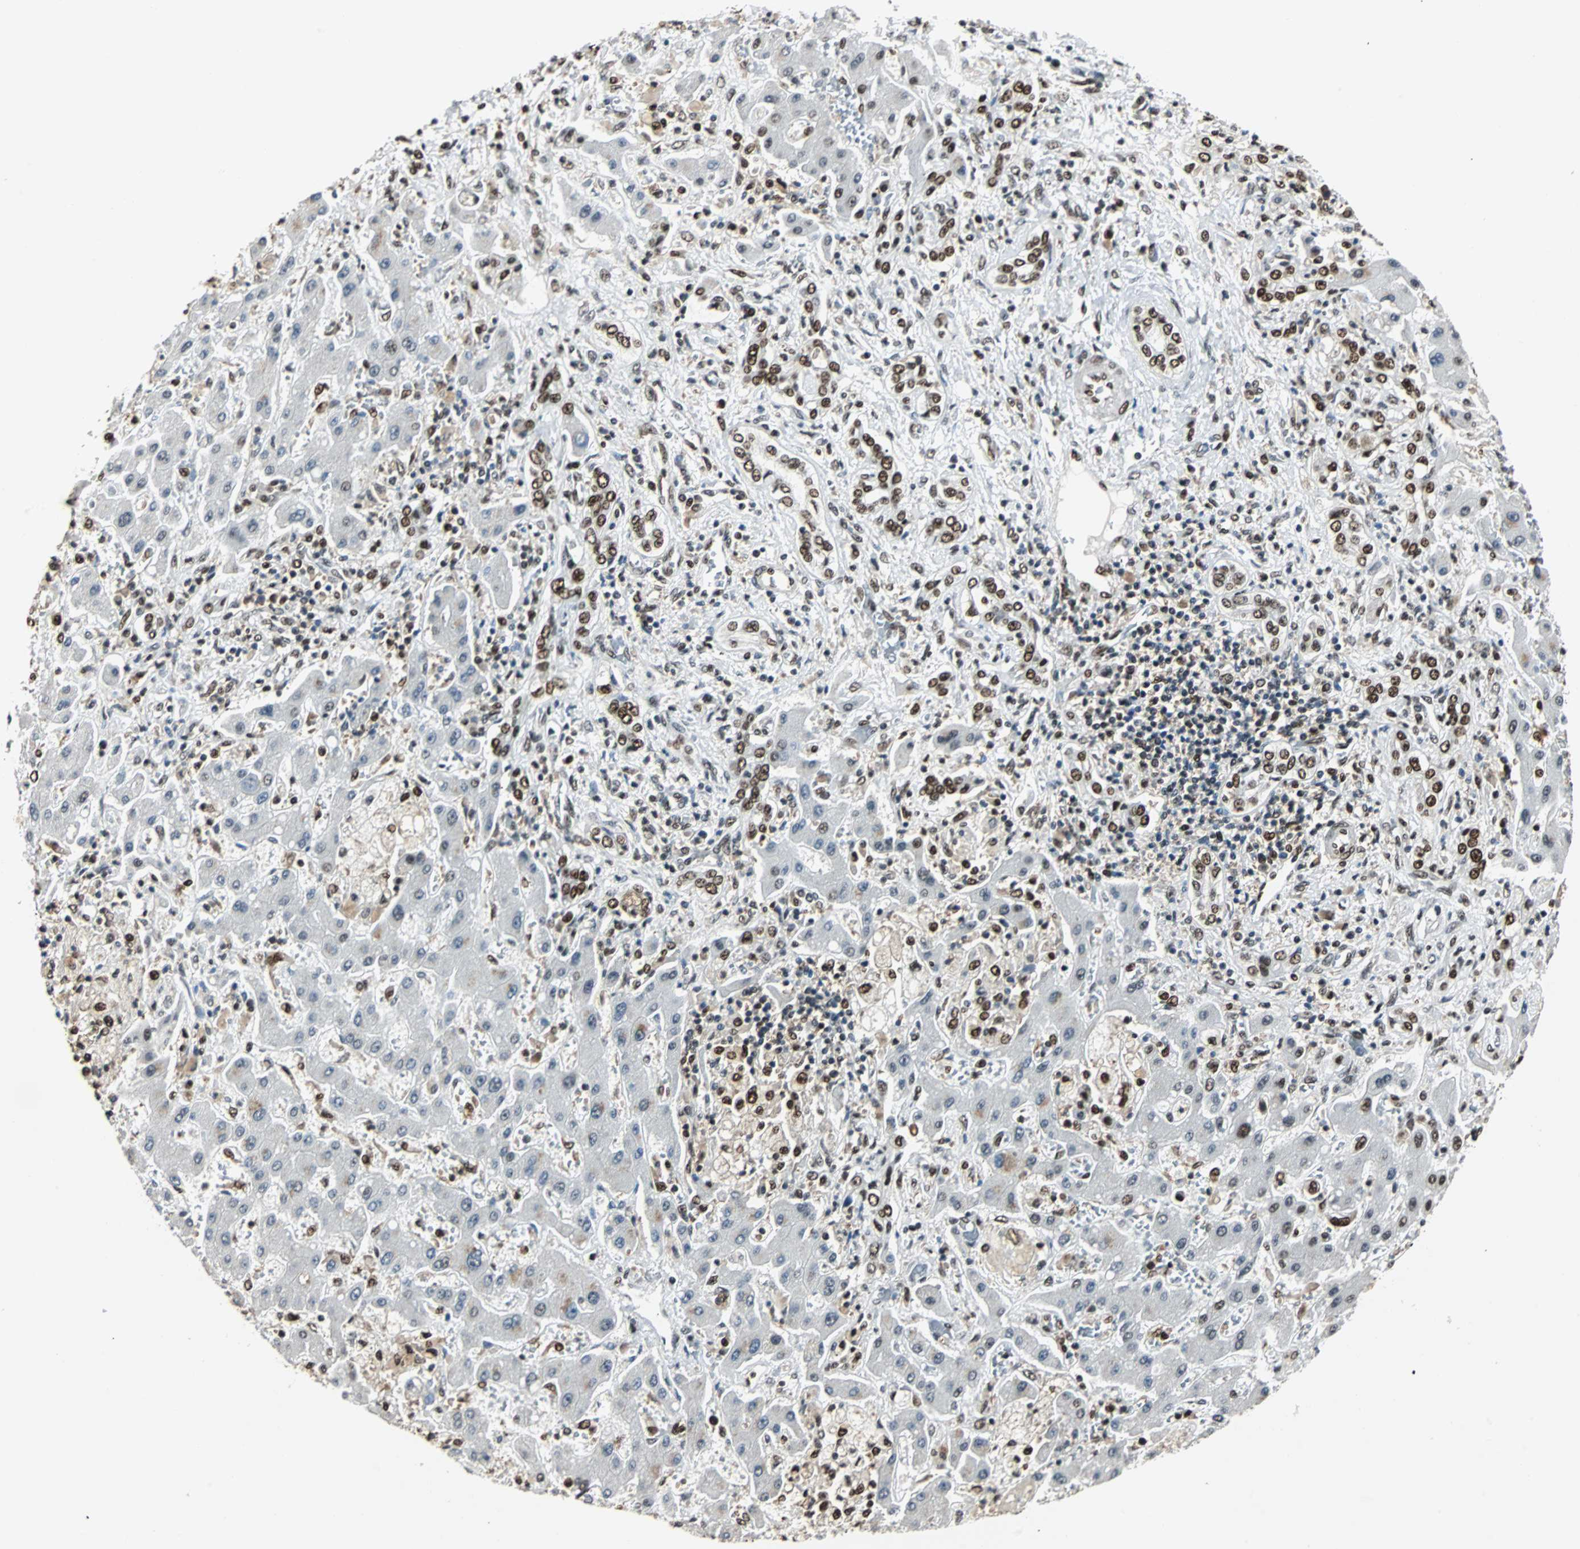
{"staining": {"intensity": "strong", "quantity": ">75%", "location": "nuclear"}, "tissue": "liver cancer", "cell_type": "Tumor cells", "image_type": "cancer", "snomed": [{"axis": "morphology", "description": "Cholangiocarcinoma"}, {"axis": "topography", "description": "Liver"}], "caption": "IHC (DAB (3,3'-diaminobenzidine)) staining of liver cancer (cholangiocarcinoma) demonstrates strong nuclear protein expression in approximately >75% of tumor cells. (DAB (3,3'-diaminobenzidine) = brown stain, brightfield microscopy at high magnification).", "gene": "XRCC4", "patient": {"sex": "male", "age": 50}}